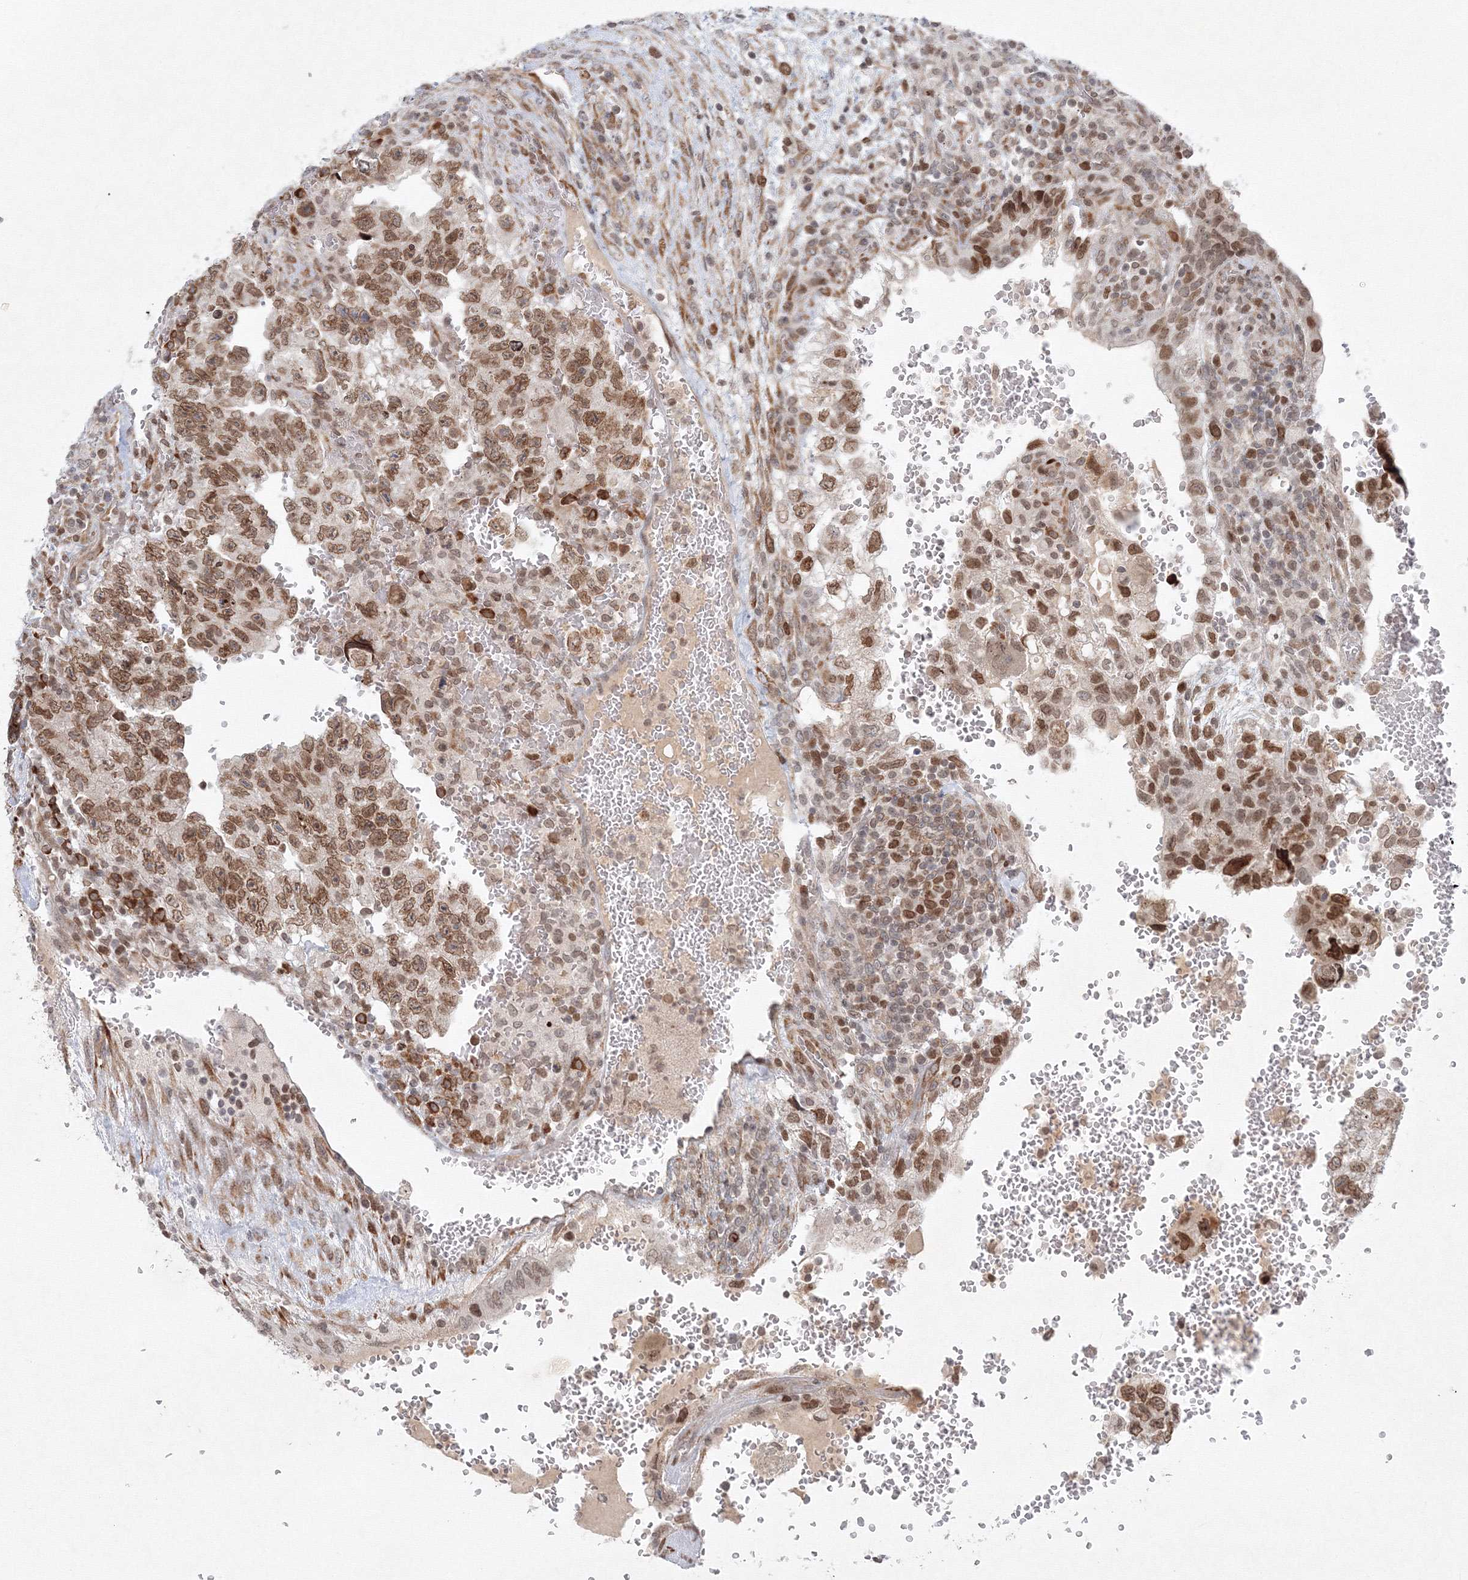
{"staining": {"intensity": "moderate", "quantity": ">75%", "location": "cytoplasmic/membranous,nuclear"}, "tissue": "testis cancer", "cell_type": "Tumor cells", "image_type": "cancer", "snomed": [{"axis": "morphology", "description": "Carcinoma, Embryonal, NOS"}, {"axis": "topography", "description": "Testis"}], "caption": "Human testis cancer stained with a protein marker shows moderate staining in tumor cells.", "gene": "KIF4A", "patient": {"sex": "male", "age": 36}}